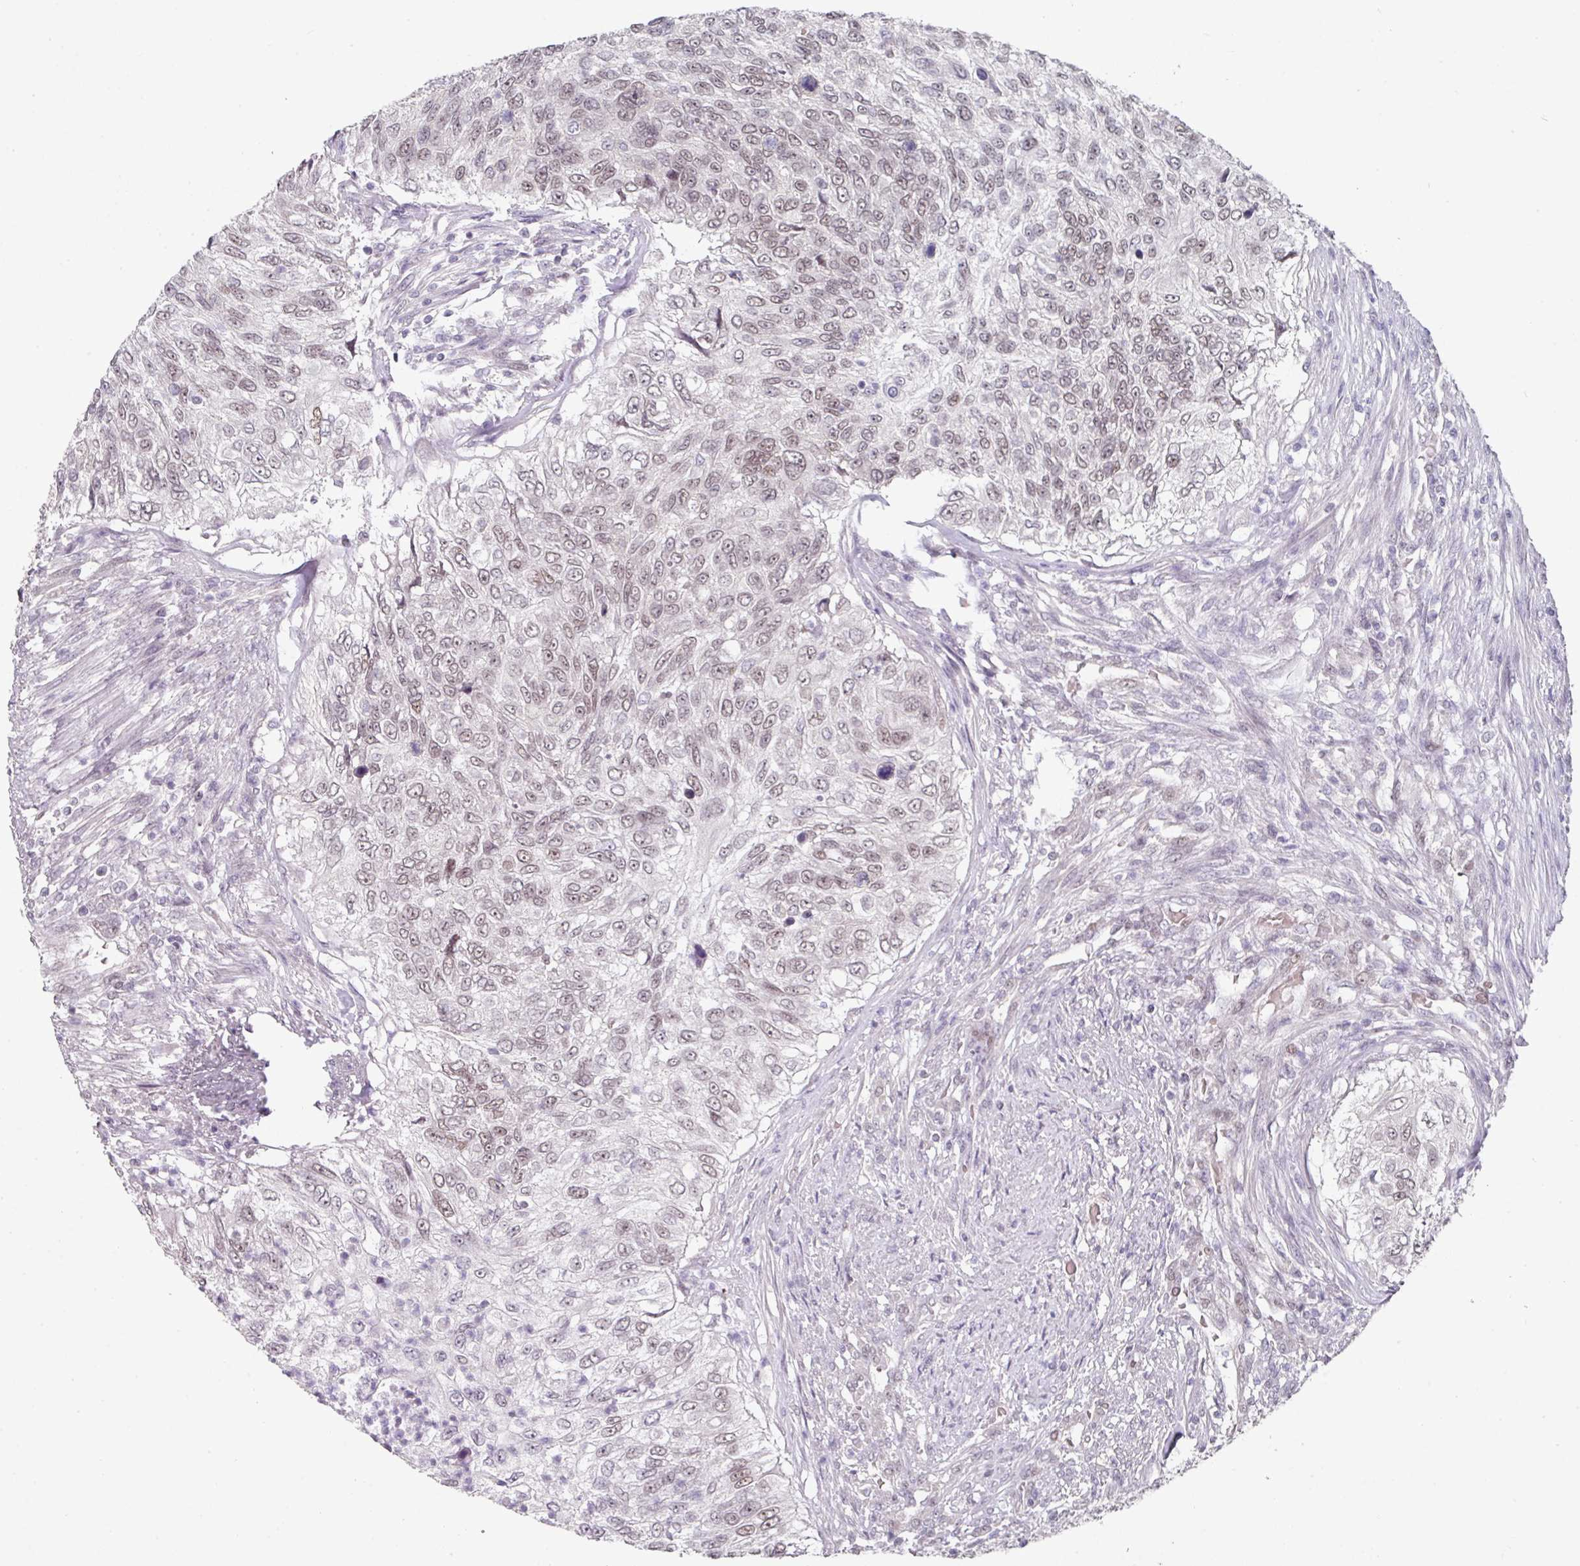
{"staining": {"intensity": "weak", "quantity": ">75%", "location": "nuclear"}, "tissue": "urothelial cancer", "cell_type": "Tumor cells", "image_type": "cancer", "snomed": [{"axis": "morphology", "description": "Urothelial carcinoma, High grade"}, {"axis": "topography", "description": "Urinary bladder"}], "caption": "Tumor cells reveal low levels of weak nuclear expression in about >75% of cells in high-grade urothelial carcinoma.", "gene": "ELK1", "patient": {"sex": "female", "age": 60}}